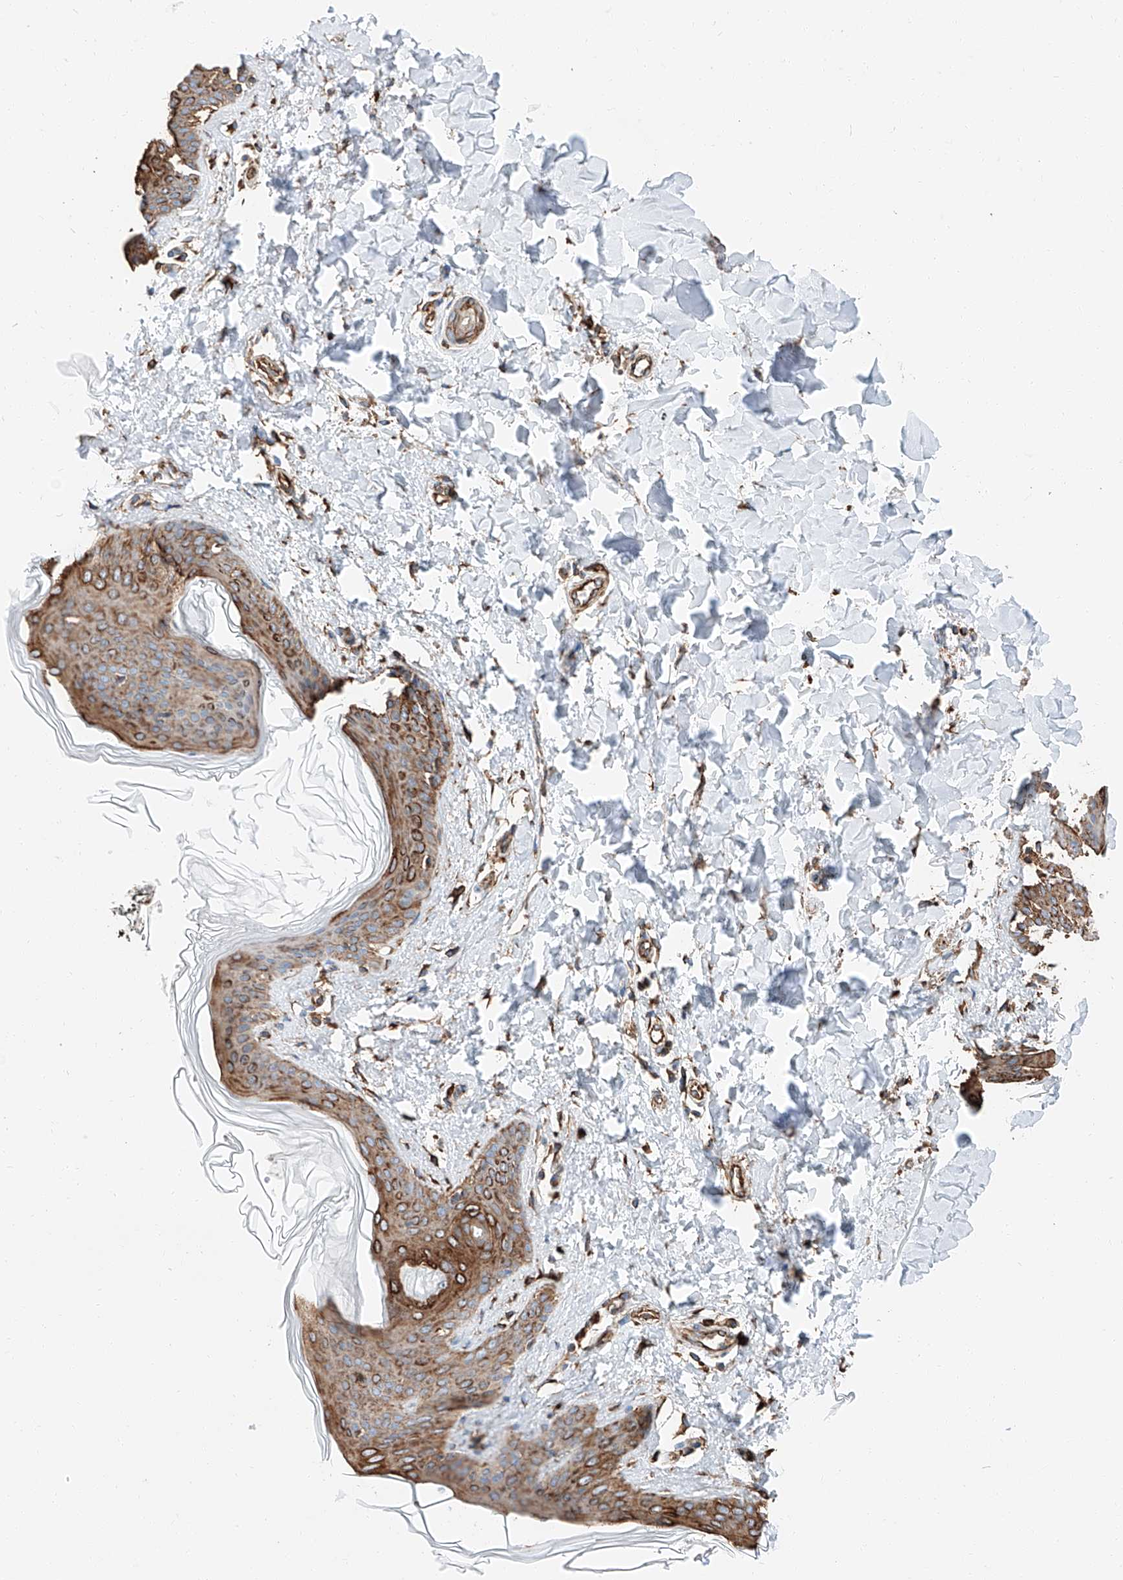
{"staining": {"intensity": "strong", "quantity": ">75%", "location": "cytoplasmic/membranous"}, "tissue": "skin", "cell_type": "Fibroblasts", "image_type": "normal", "snomed": [{"axis": "morphology", "description": "Normal tissue, NOS"}, {"axis": "topography", "description": "Skin"}], "caption": "Immunohistochemistry (IHC) (DAB) staining of unremarkable human skin exhibits strong cytoplasmic/membranous protein staining in about >75% of fibroblasts.", "gene": "ZNF804A", "patient": {"sex": "female", "age": 17}}